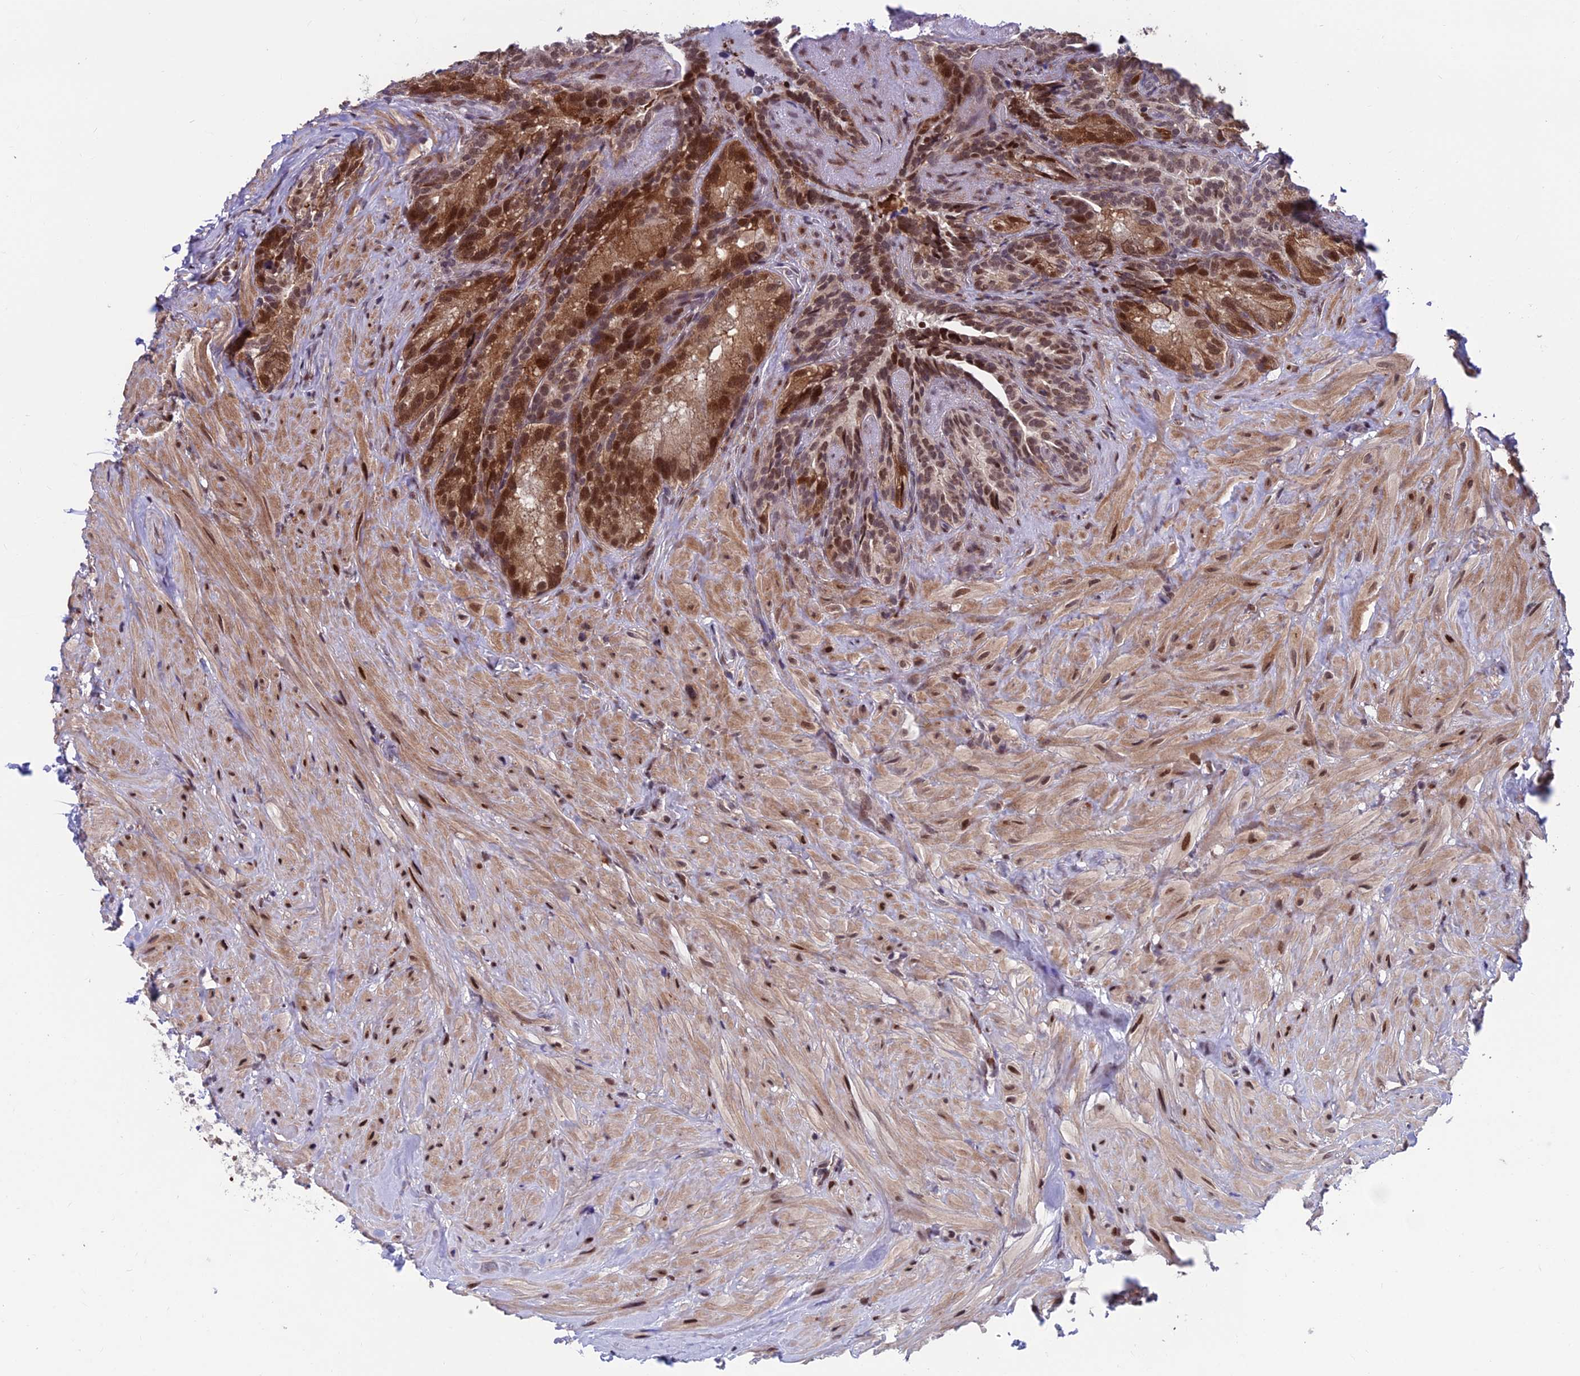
{"staining": {"intensity": "strong", "quantity": "25%-75%", "location": "cytoplasmic/membranous,nuclear"}, "tissue": "seminal vesicle", "cell_type": "Glandular cells", "image_type": "normal", "snomed": [{"axis": "morphology", "description": "Normal tissue, NOS"}, {"axis": "topography", "description": "Seminal veicle"}], "caption": "Immunohistochemistry (IHC) staining of unremarkable seminal vesicle, which demonstrates high levels of strong cytoplasmic/membranous,nuclear staining in about 25%-75% of glandular cells indicating strong cytoplasmic/membranous,nuclear protein staining. The staining was performed using DAB (3,3'-diaminobenzidine) (brown) for protein detection and nuclei were counterstained in hematoxylin (blue).", "gene": "KIAA1191", "patient": {"sex": "male", "age": 62}}